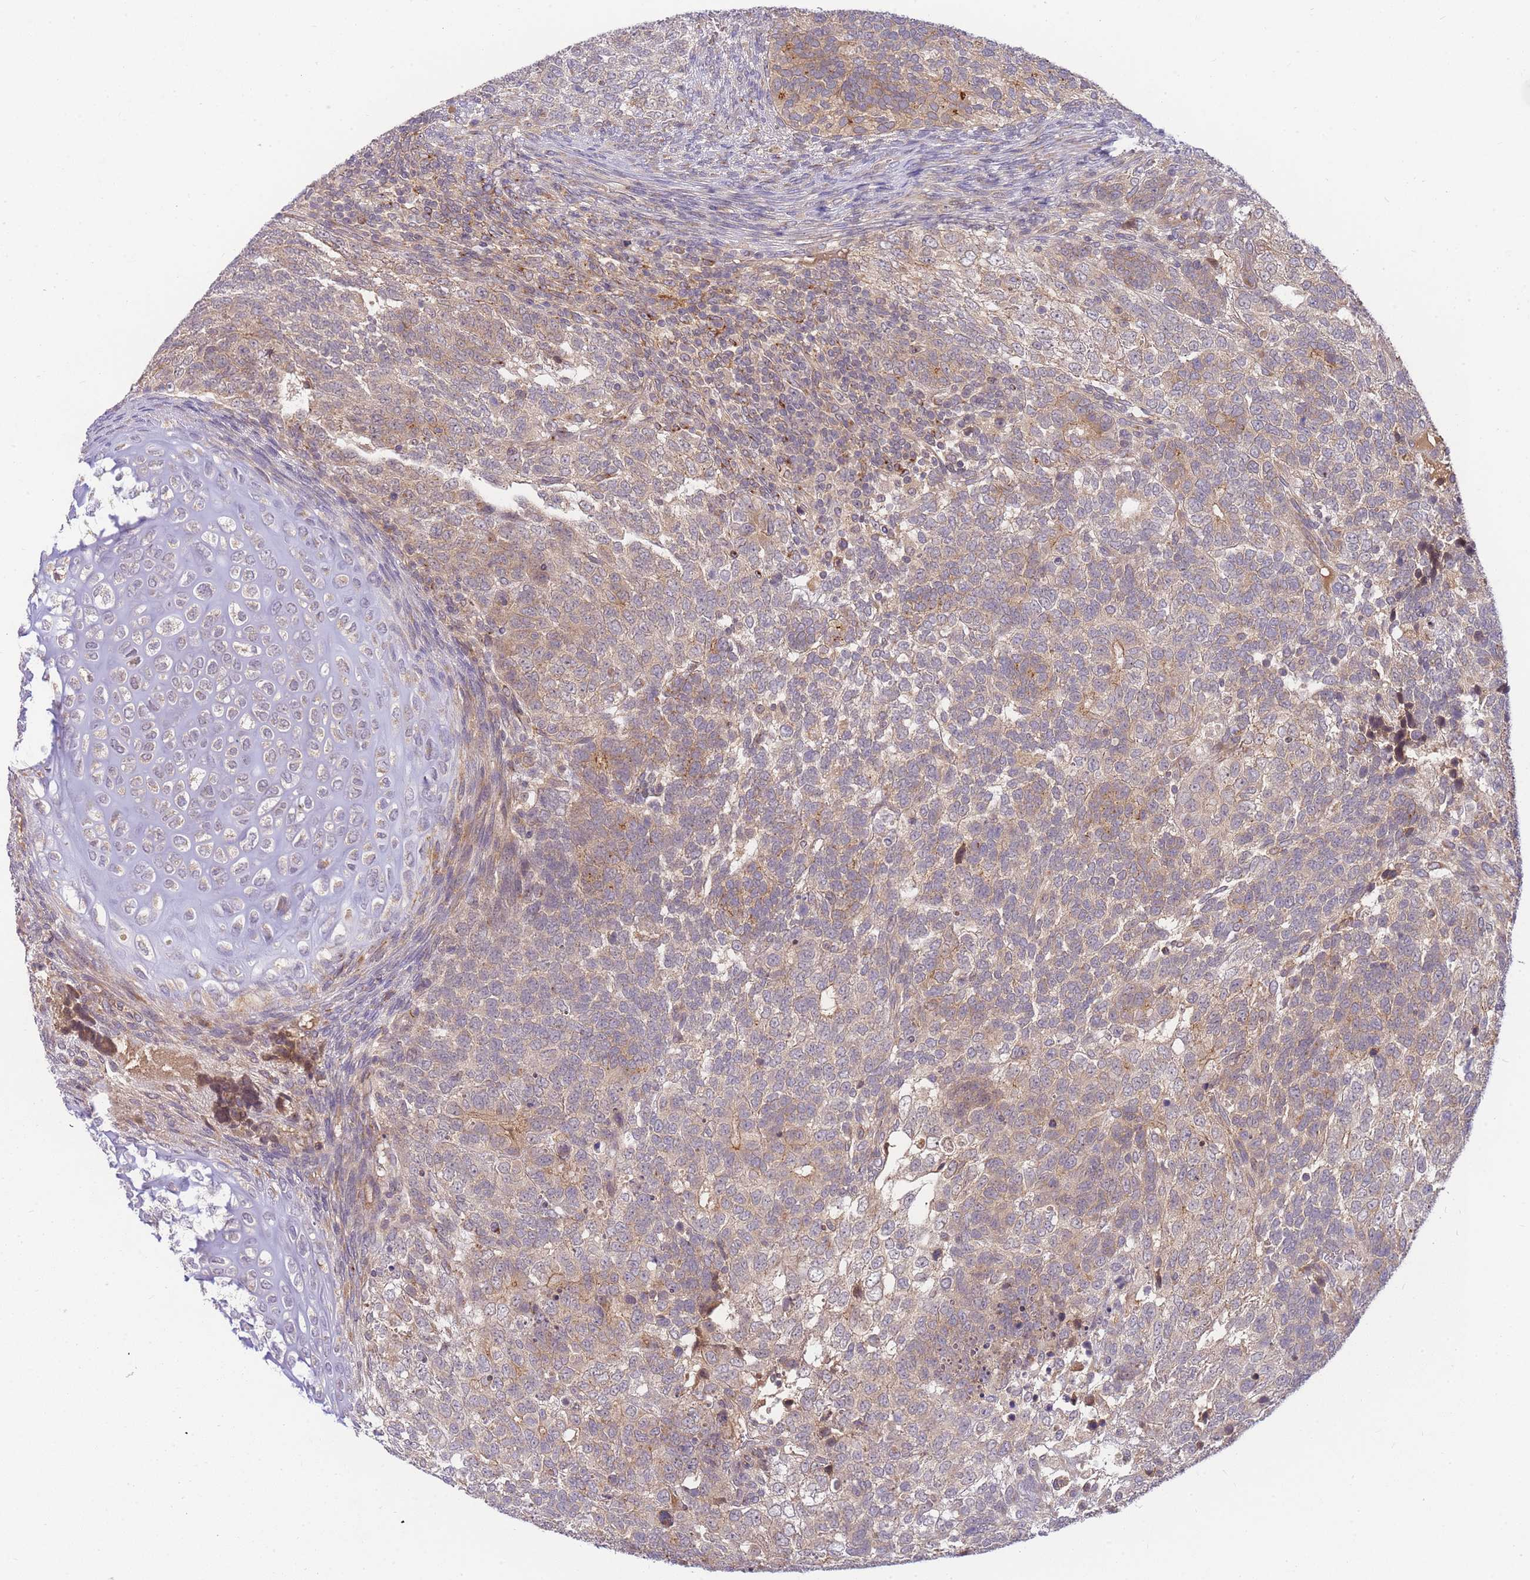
{"staining": {"intensity": "weak", "quantity": "25%-75%", "location": "cytoplasmic/membranous"}, "tissue": "testis cancer", "cell_type": "Tumor cells", "image_type": "cancer", "snomed": [{"axis": "morphology", "description": "Carcinoma, Embryonal, NOS"}, {"axis": "topography", "description": "Testis"}], "caption": "Testis cancer (embryonal carcinoma) was stained to show a protein in brown. There is low levels of weak cytoplasmic/membranous expression in approximately 25%-75% of tumor cells.", "gene": "ZNF577", "patient": {"sex": "male", "age": 23}}